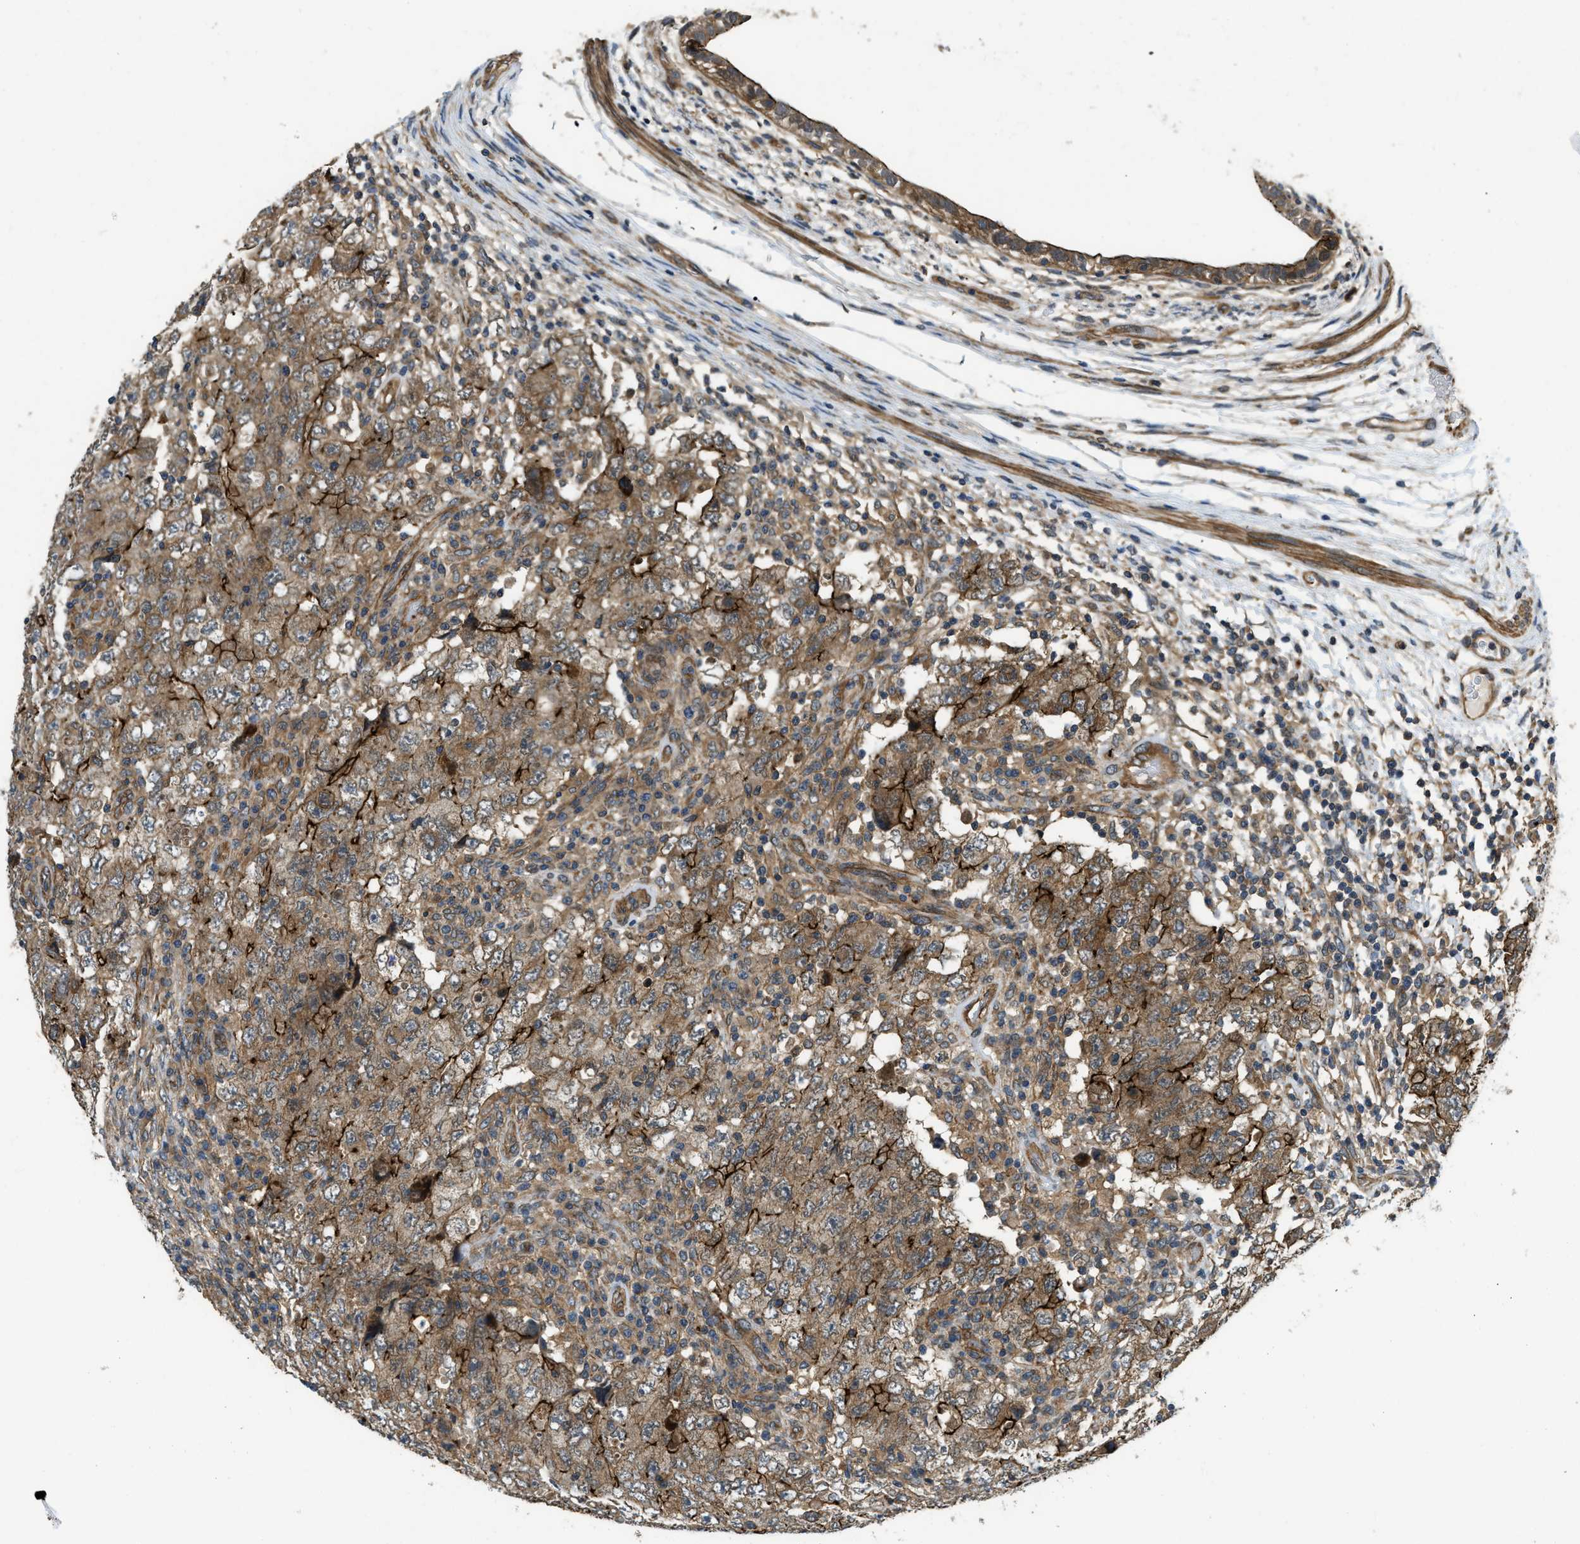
{"staining": {"intensity": "strong", "quantity": ">75%", "location": "cytoplasmic/membranous"}, "tissue": "testis cancer", "cell_type": "Tumor cells", "image_type": "cancer", "snomed": [{"axis": "morphology", "description": "Carcinoma, Embryonal, NOS"}, {"axis": "topography", "description": "Testis"}], "caption": "Protein staining exhibits strong cytoplasmic/membranous expression in approximately >75% of tumor cells in embryonal carcinoma (testis). Nuclei are stained in blue.", "gene": "CGN", "patient": {"sex": "male", "age": 26}}